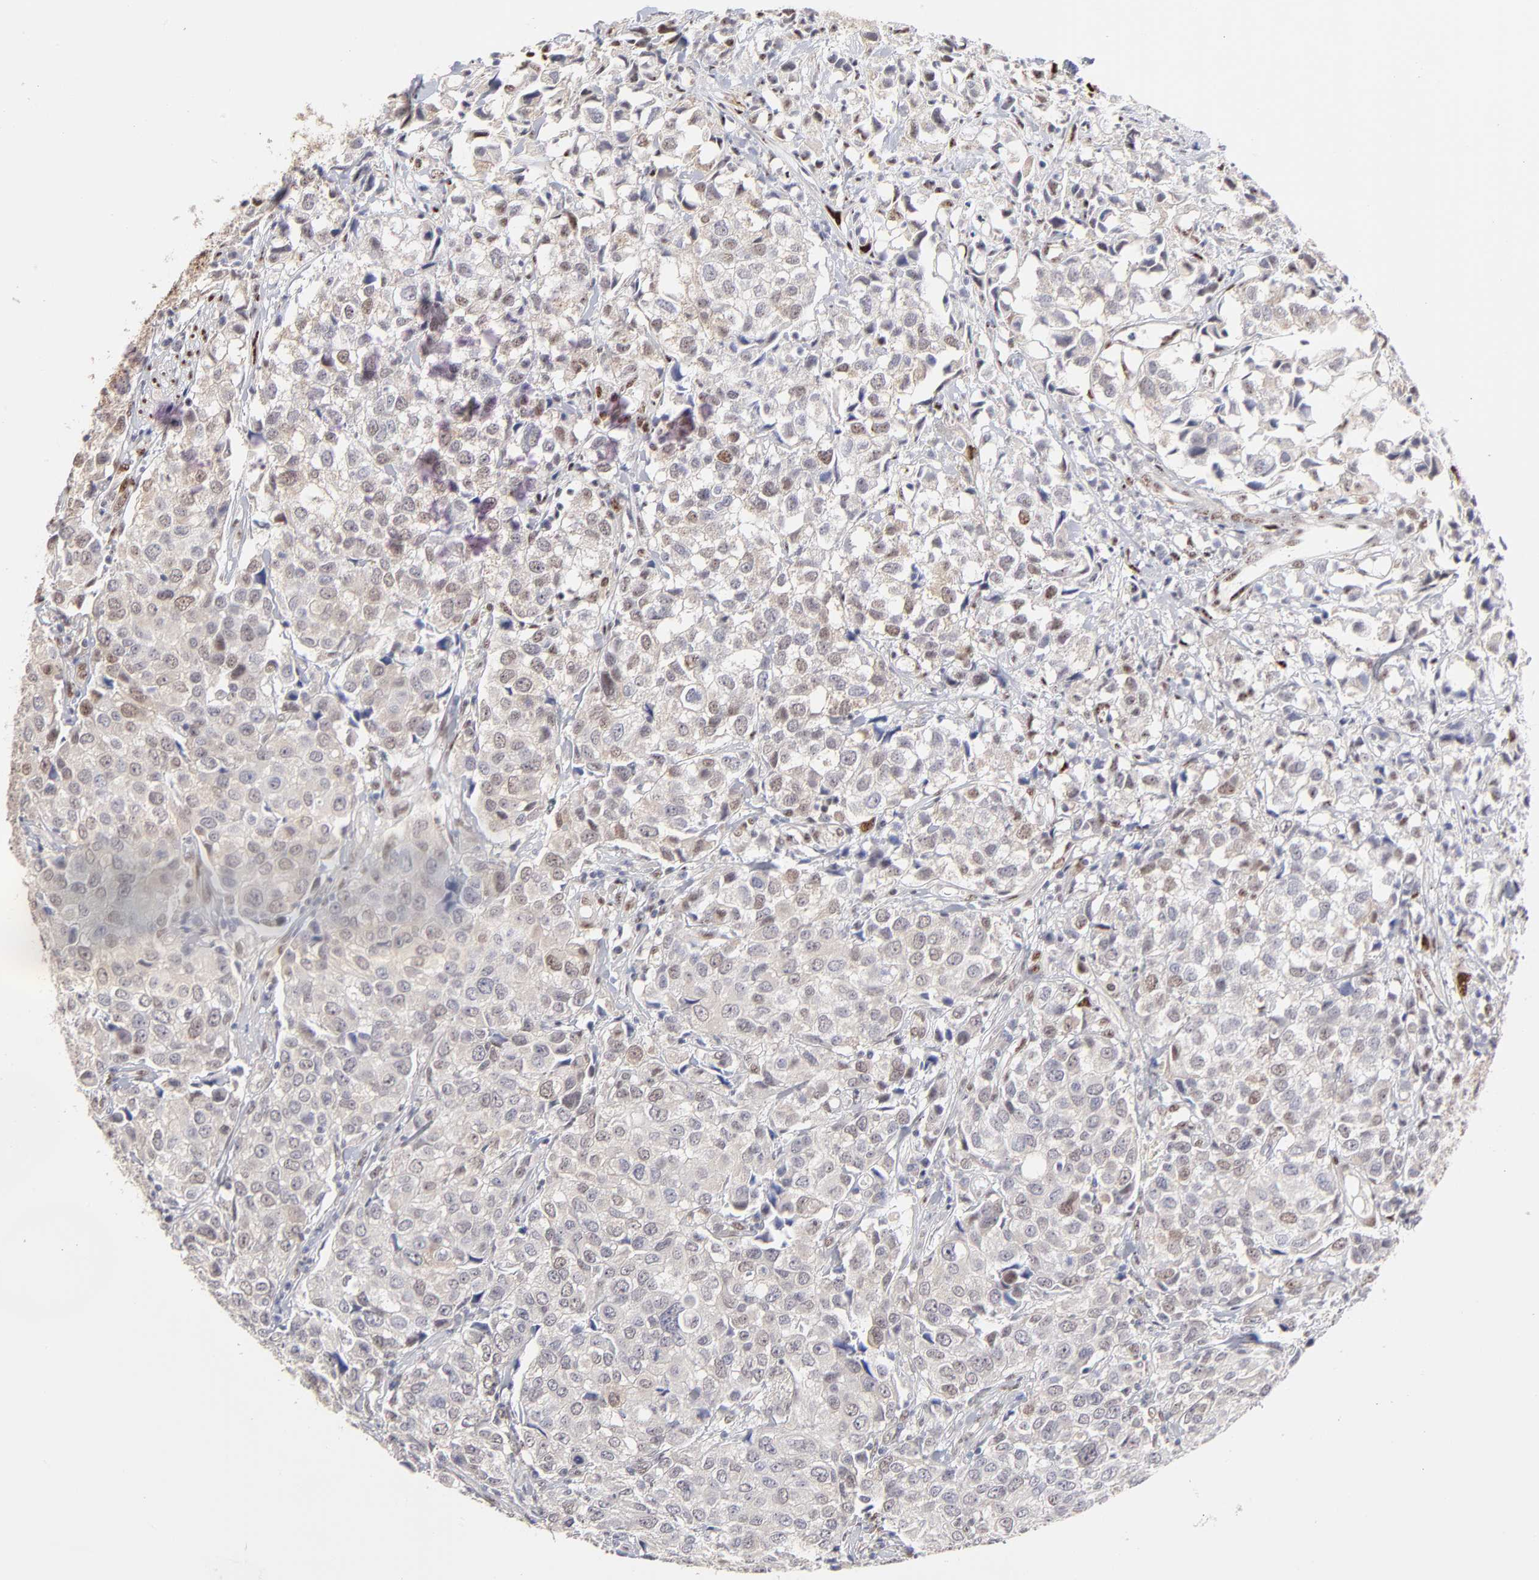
{"staining": {"intensity": "moderate", "quantity": "<25%", "location": "nuclear"}, "tissue": "urothelial cancer", "cell_type": "Tumor cells", "image_type": "cancer", "snomed": [{"axis": "morphology", "description": "Urothelial carcinoma, High grade"}, {"axis": "topography", "description": "Urinary bladder"}], "caption": "Protein expression analysis of human urothelial carcinoma (high-grade) reveals moderate nuclear positivity in about <25% of tumor cells. (IHC, brightfield microscopy, high magnification).", "gene": "STAT3", "patient": {"sex": "female", "age": 75}}